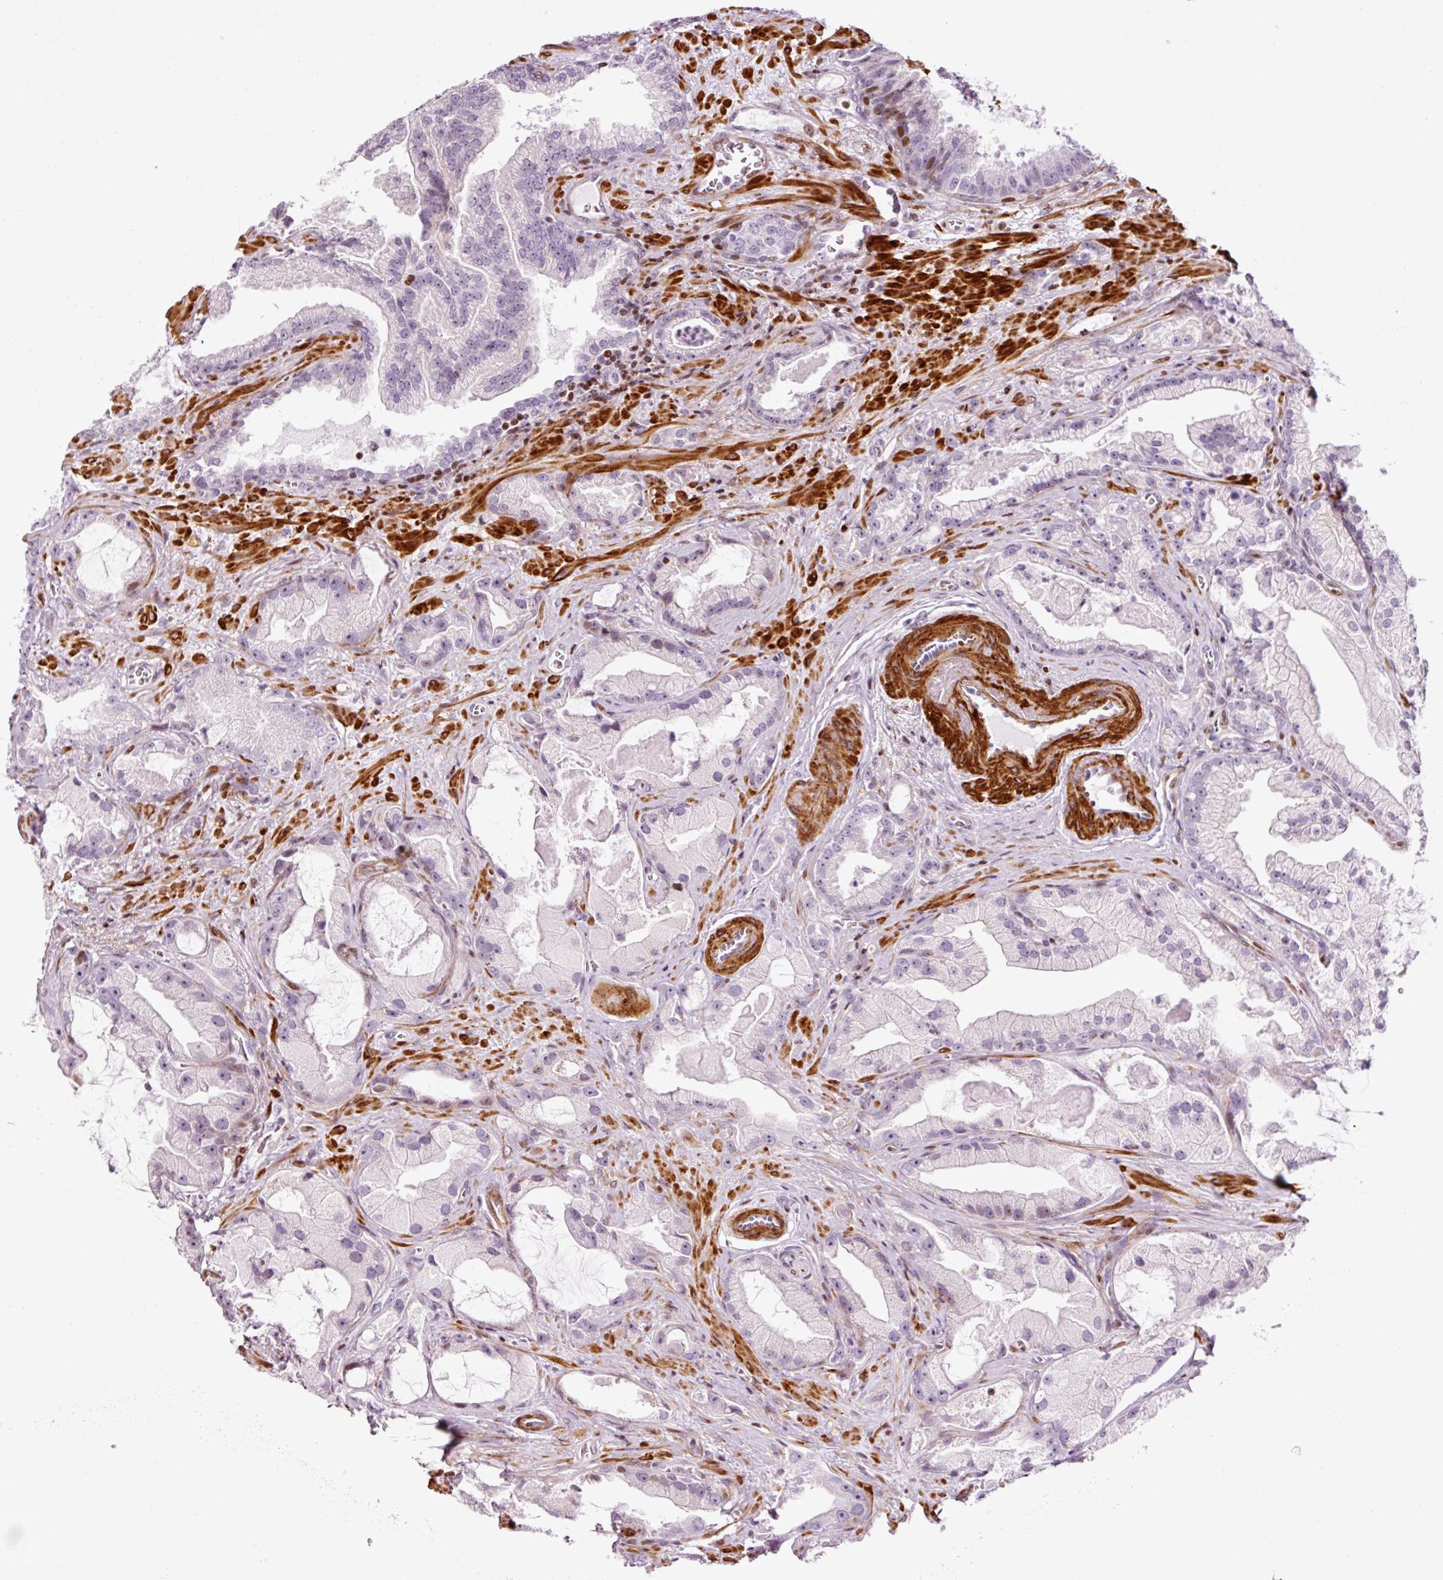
{"staining": {"intensity": "negative", "quantity": "none", "location": "none"}, "tissue": "prostate cancer", "cell_type": "Tumor cells", "image_type": "cancer", "snomed": [{"axis": "morphology", "description": "Adenocarcinoma, High grade"}, {"axis": "topography", "description": "Prostate"}], "caption": "A high-resolution micrograph shows immunohistochemistry (IHC) staining of high-grade adenocarcinoma (prostate), which reveals no significant expression in tumor cells.", "gene": "ANKRD20A1", "patient": {"sex": "male", "age": 68}}